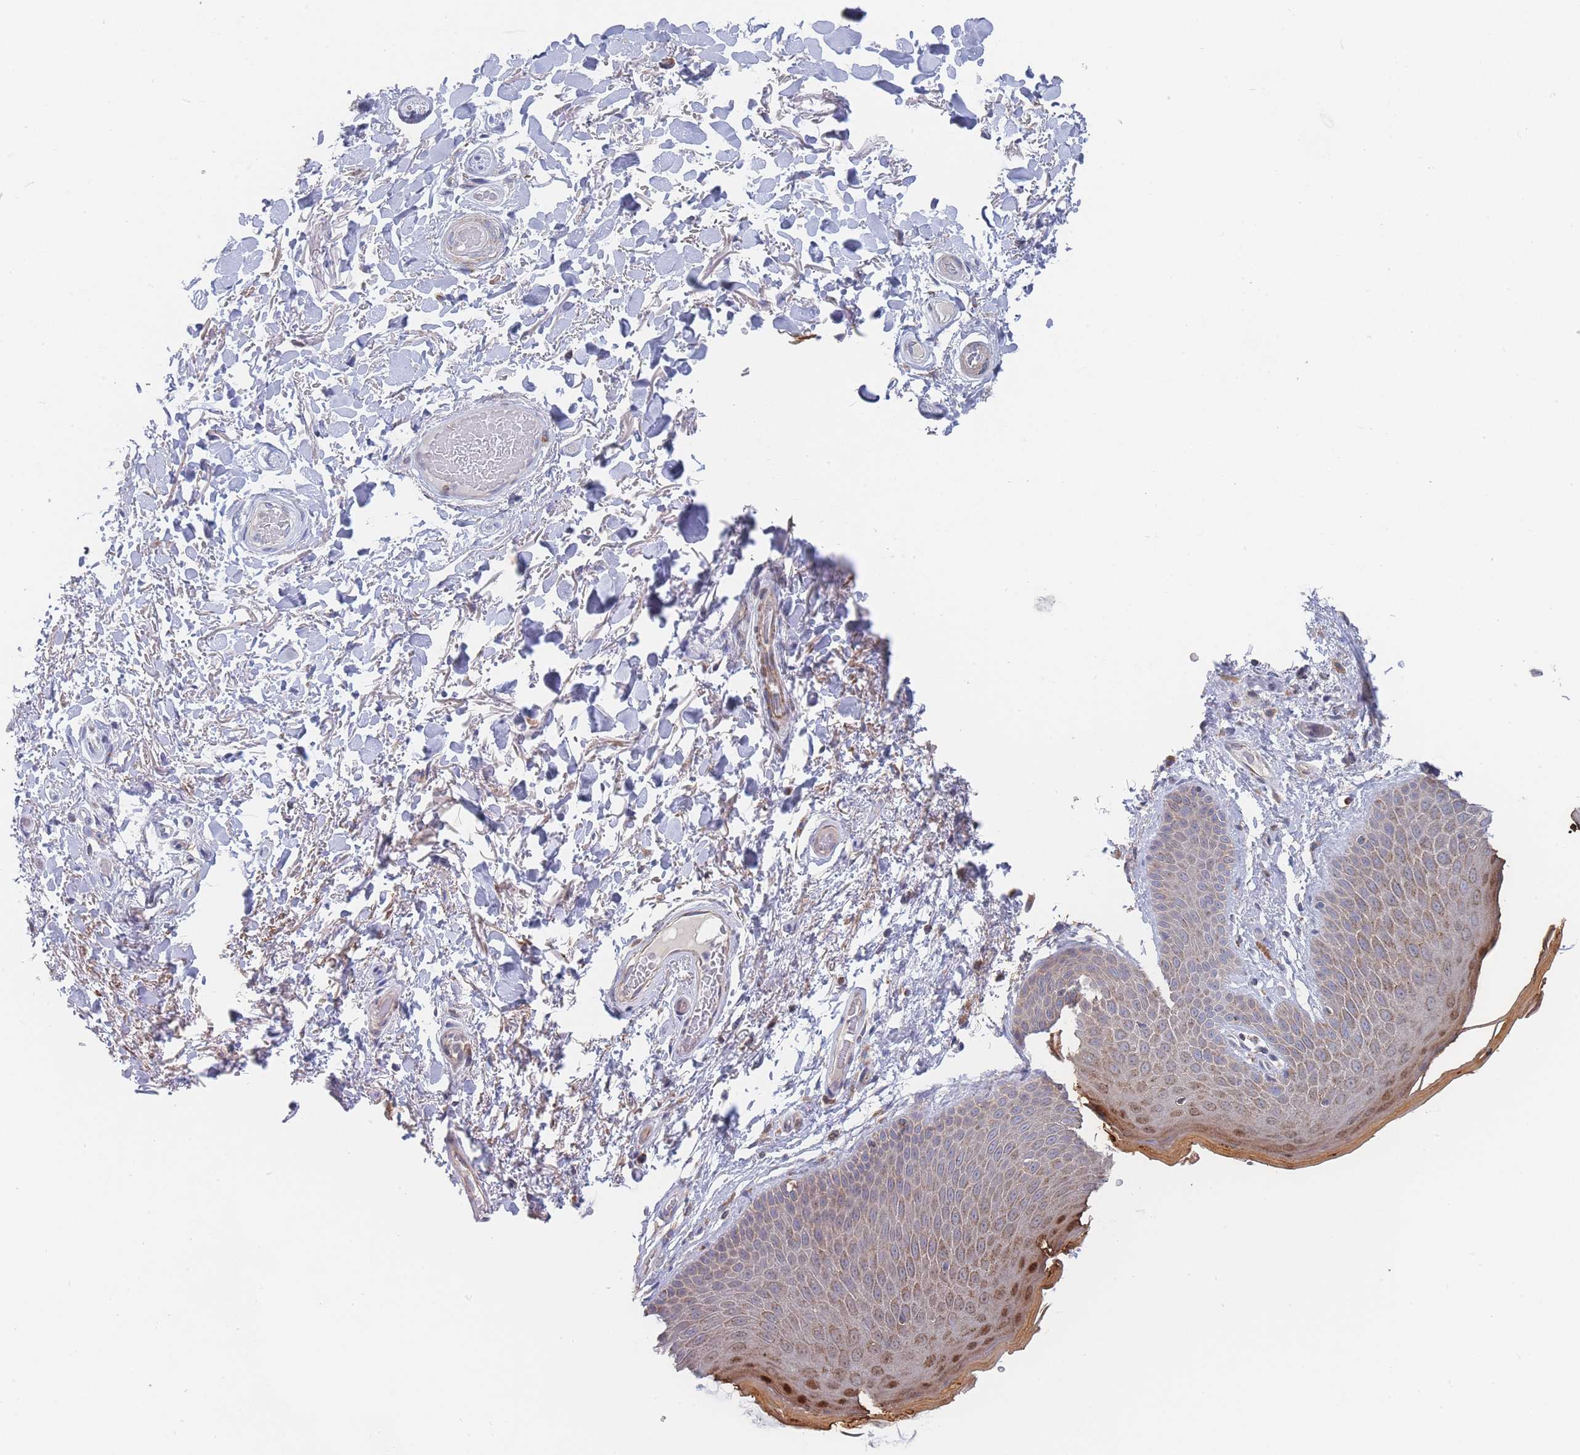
{"staining": {"intensity": "moderate", "quantity": "<25%", "location": "cytoplasmic/membranous,nuclear"}, "tissue": "skin", "cell_type": "Epidermal cells", "image_type": "normal", "snomed": [{"axis": "morphology", "description": "Normal tissue, NOS"}, {"axis": "topography", "description": "Anal"}], "caption": "Immunohistochemistry staining of benign skin, which exhibits low levels of moderate cytoplasmic/membranous,nuclear staining in approximately <25% of epidermal cells indicating moderate cytoplasmic/membranous,nuclear protein positivity. The staining was performed using DAB (3,3'-diaminobenzidine) (brown) for protein detection and nuclei were counterstained in hematoxylin (blue).", "gene": "IKZF4", "patient": {"sex": "male", "age": 74}}